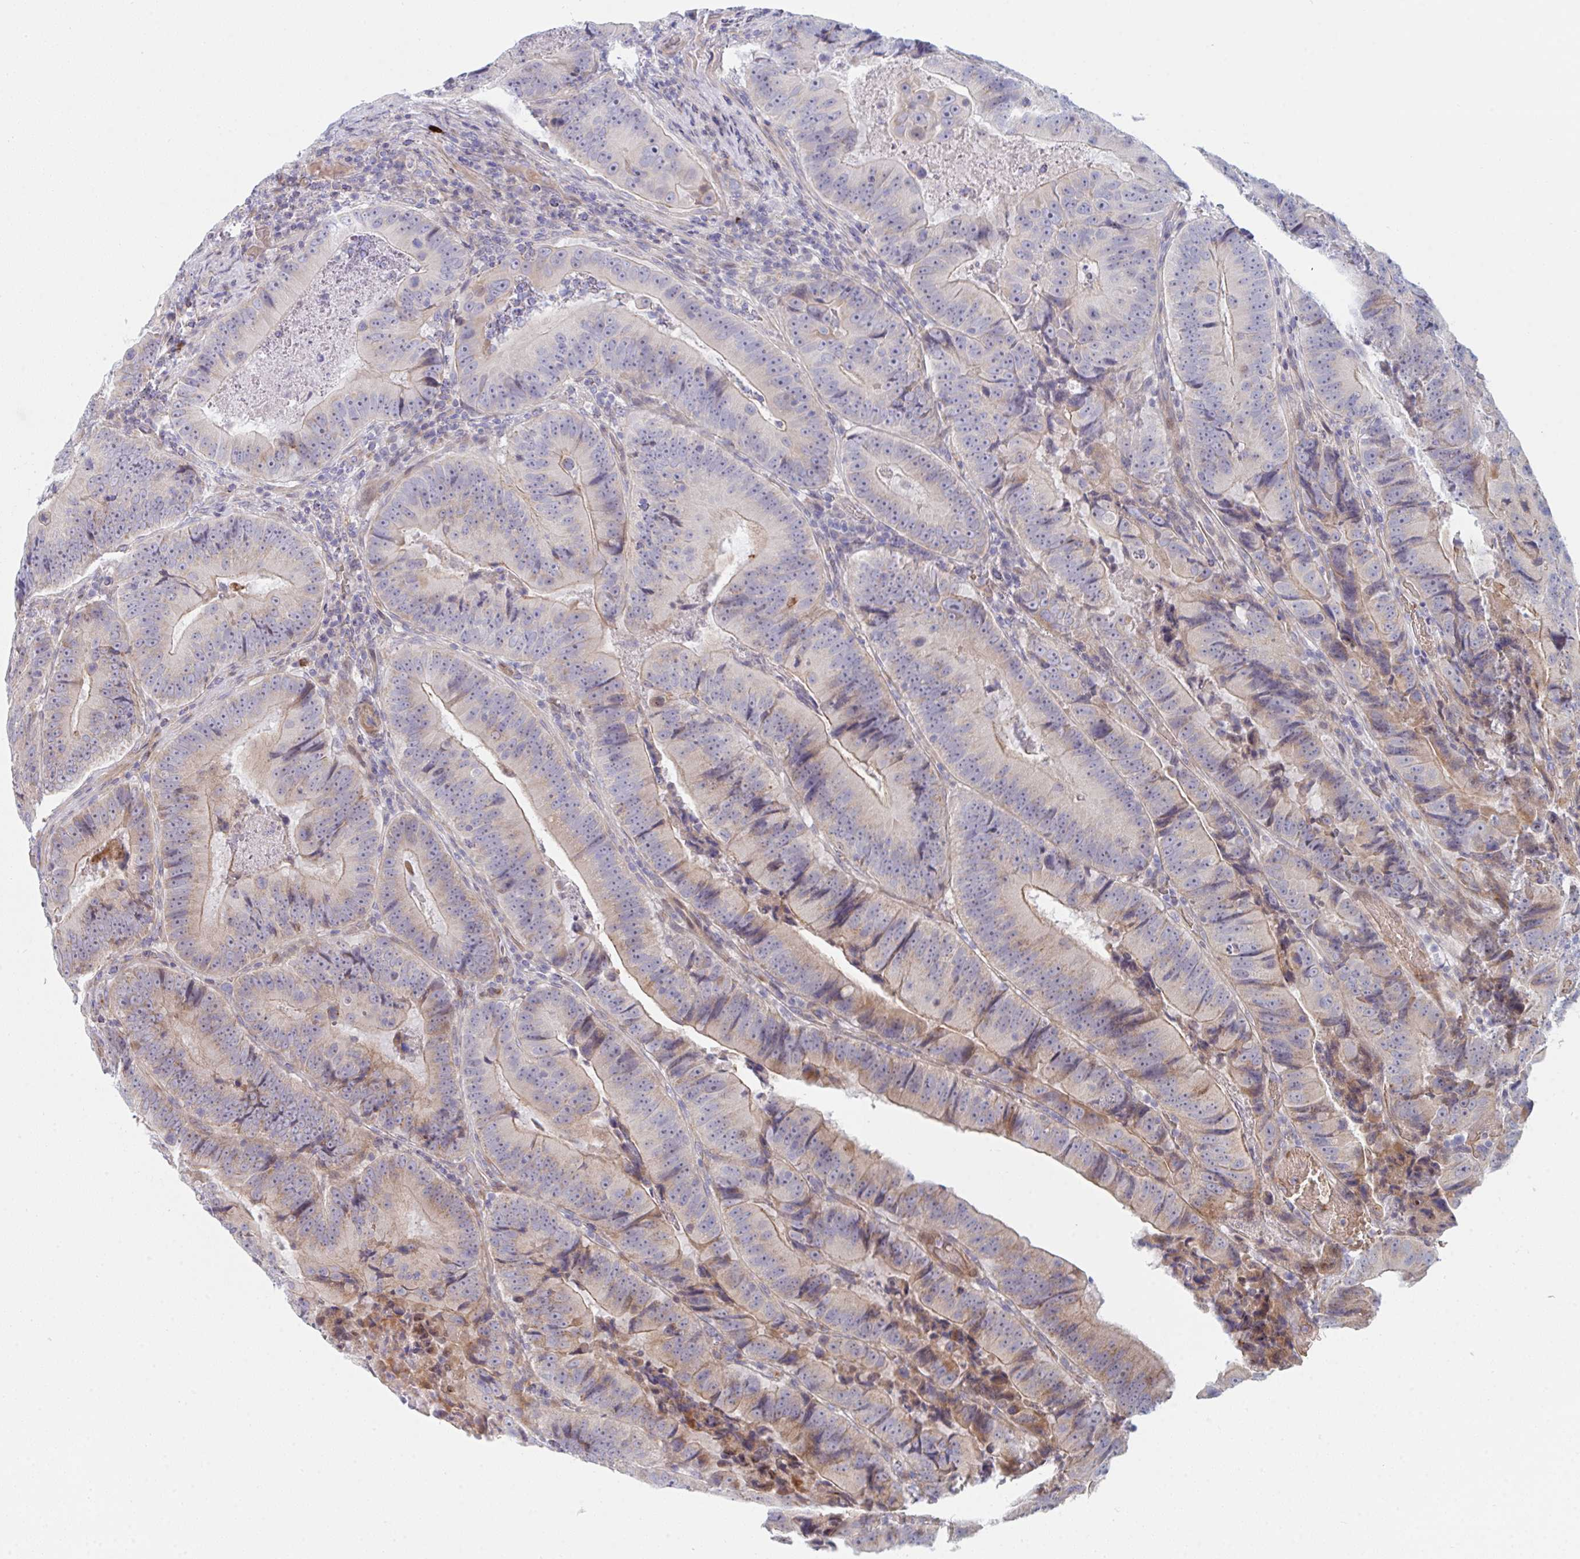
{"staining": {"intensity": "weak", "quantity": "25%-75%", "location": "cytoplasmic/membranous"}, "tissue": "colorectal cancer", "cell_type": "Tumor cells", "image_type": "cancer", "snomed": [{"axis": "morphology", "description": "Adenocarcinoma, NOS"}, {"axis": "topography", "description": "Colon"}], "caption": "Immunohistochemistry (IHC) micrograph of human colorectal adenocarcinoma stained for a protein (brown), which shows low levels of weak cytoplasmic/membranous expression in approximately 25%-75% of tumor cells.", "gene": "TNFSF4", "patient": {"sex": "female", "age": 86}}